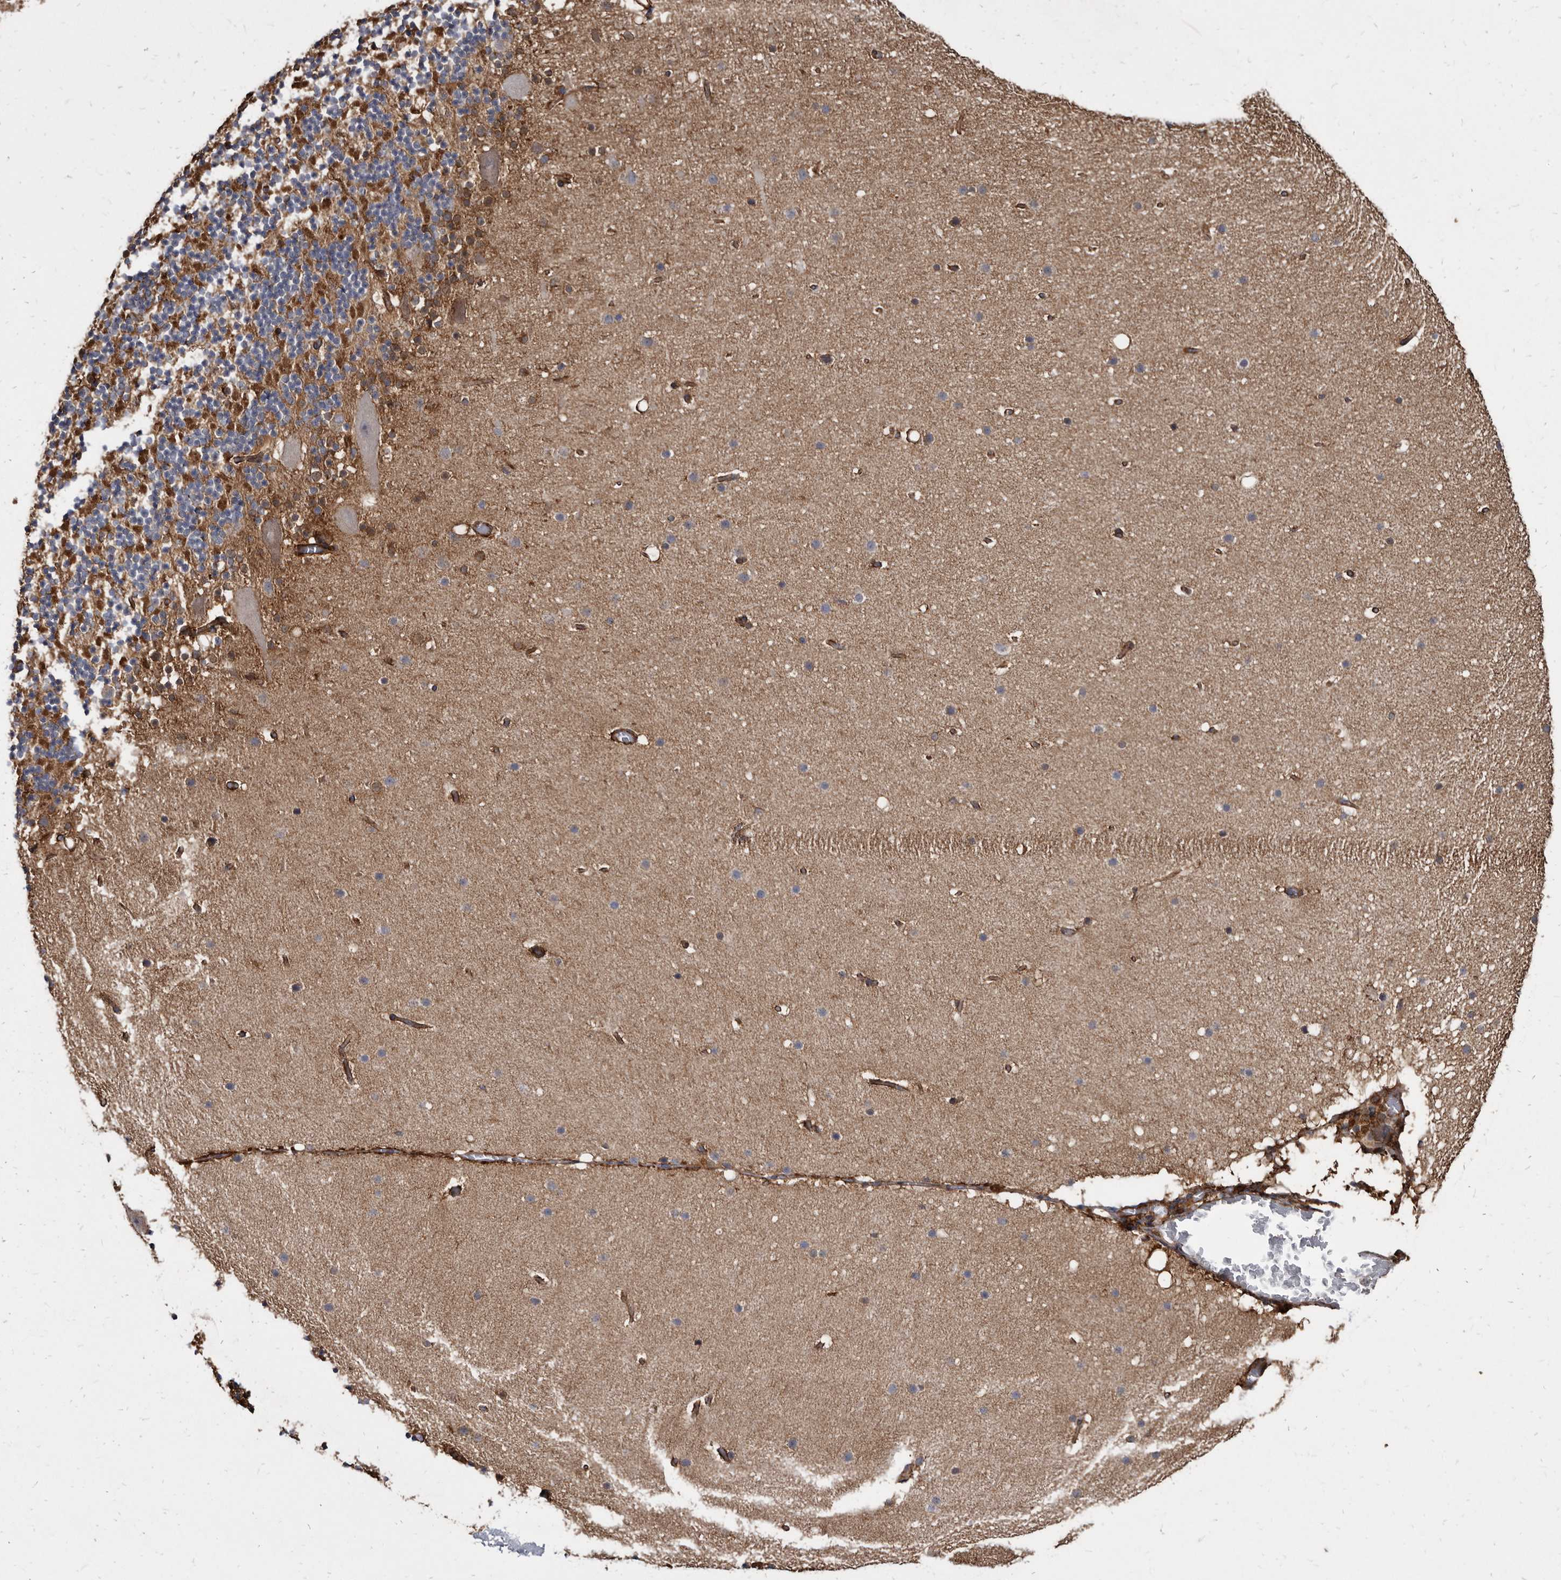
{"staining": {"intensity": "weak", "quantity": "<25%", "location": "cytoplasmic/membranous"}, "tissue": "cerebellum", "cell_type": "Cells in granular layer", "image_type": "normal", "snomed": [{"axis": "morphology", "description": "Normal tissue, NOS"}, {"axis": "topography", "description": "Cerebellum"}], "caption": "An immunohistochemistry micrograph of normal cerebellum is shown. There is no staining in cells in granular layer of cerebellum. The staining is performed using DAB brown chromogen with nuclei counter-stained in using hematoxylin.", "gene": "KCTD20", "patient": {"sex": "male", "age": 57}}